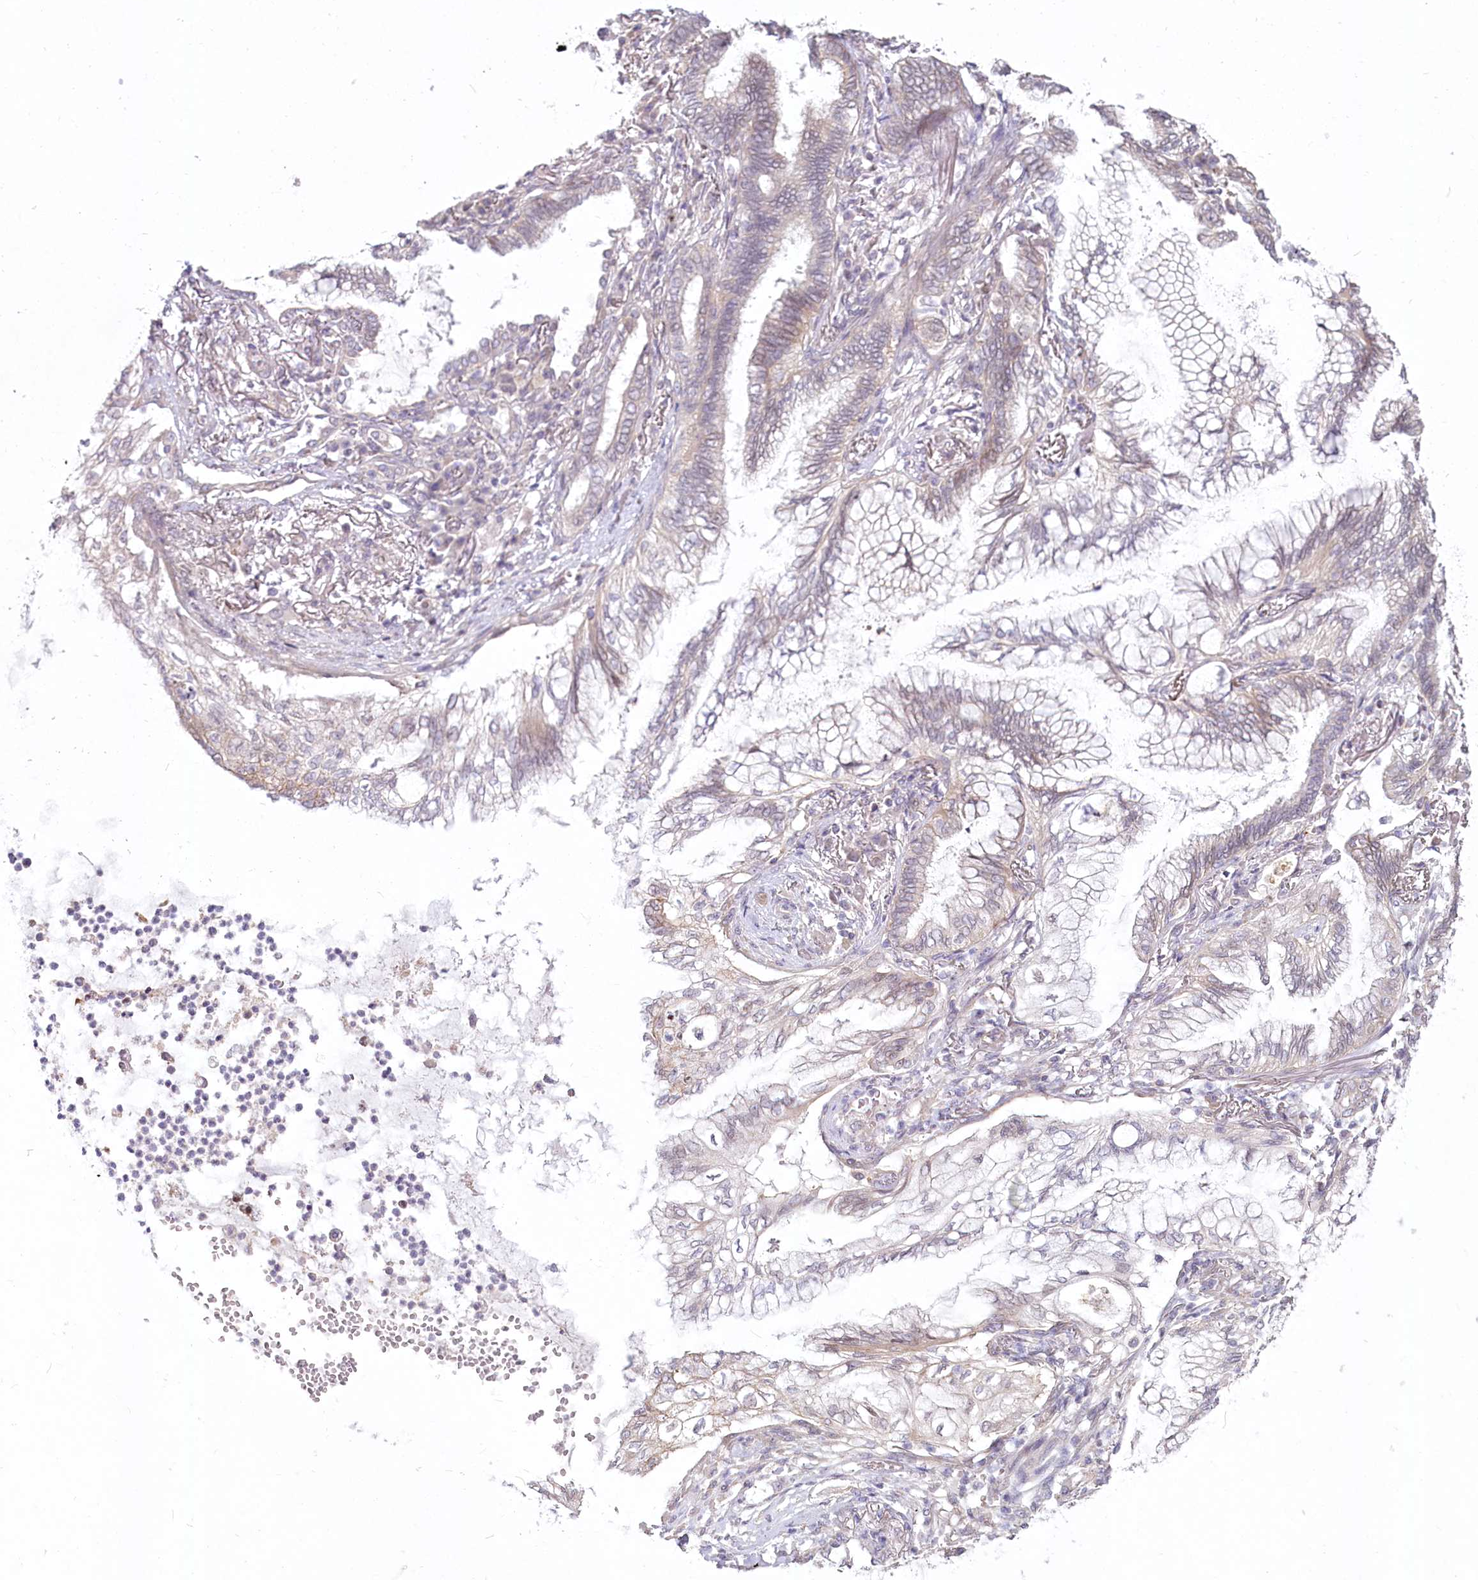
{"staining": {"intensity": "negative", "quantity": "none", "location": "none"}, "tissue": "lung cancer", "cell_type": "Tumor cells", "image_type": "cancer", "snomed": [{"axis": "morphology", "description": "Adenocarcinoma, NOS"}, {"axis": "topography", "description": "Lung"}], "caption": "This is an immunohistochemistry (IHC) micrograph of lung adenocarcinoma. There is no staining in tumor cells.", "gene": "SPINK13", "patient": {"sex": "female", "age": 70}}